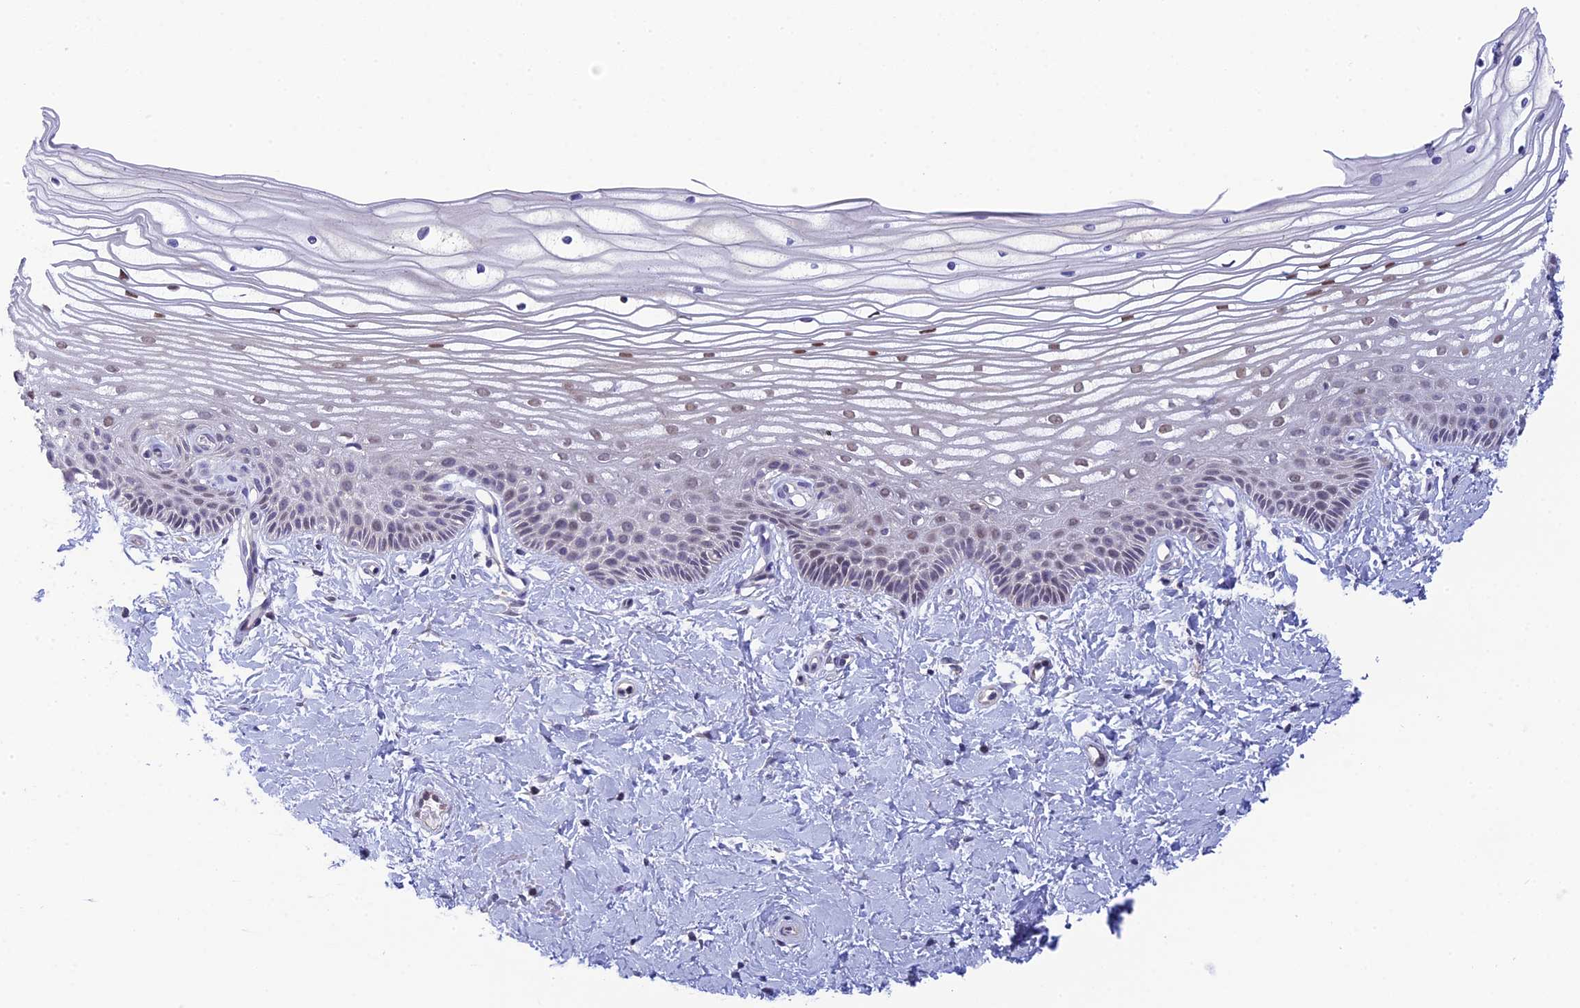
{"staining": {"intensity": "weak", "quantity": "<25%", "location": "nuclear"}, "tissue": "vagina", "cell_type": "Squamous epithelial cells", "image_type": "normal", "snomed": [{"axis": "morphology", "description": "Normal tissue, NOS"}, {"axis": "topography", "description": "Vagina"}, {"axis": "topography", "description": "Cervix"}], "caption": "Micrograph shows no protein positivity in squamous epithelial cells of normal vagina.", "gene": "KCTD14", "patient": {"sex": "female", "age": 40}}